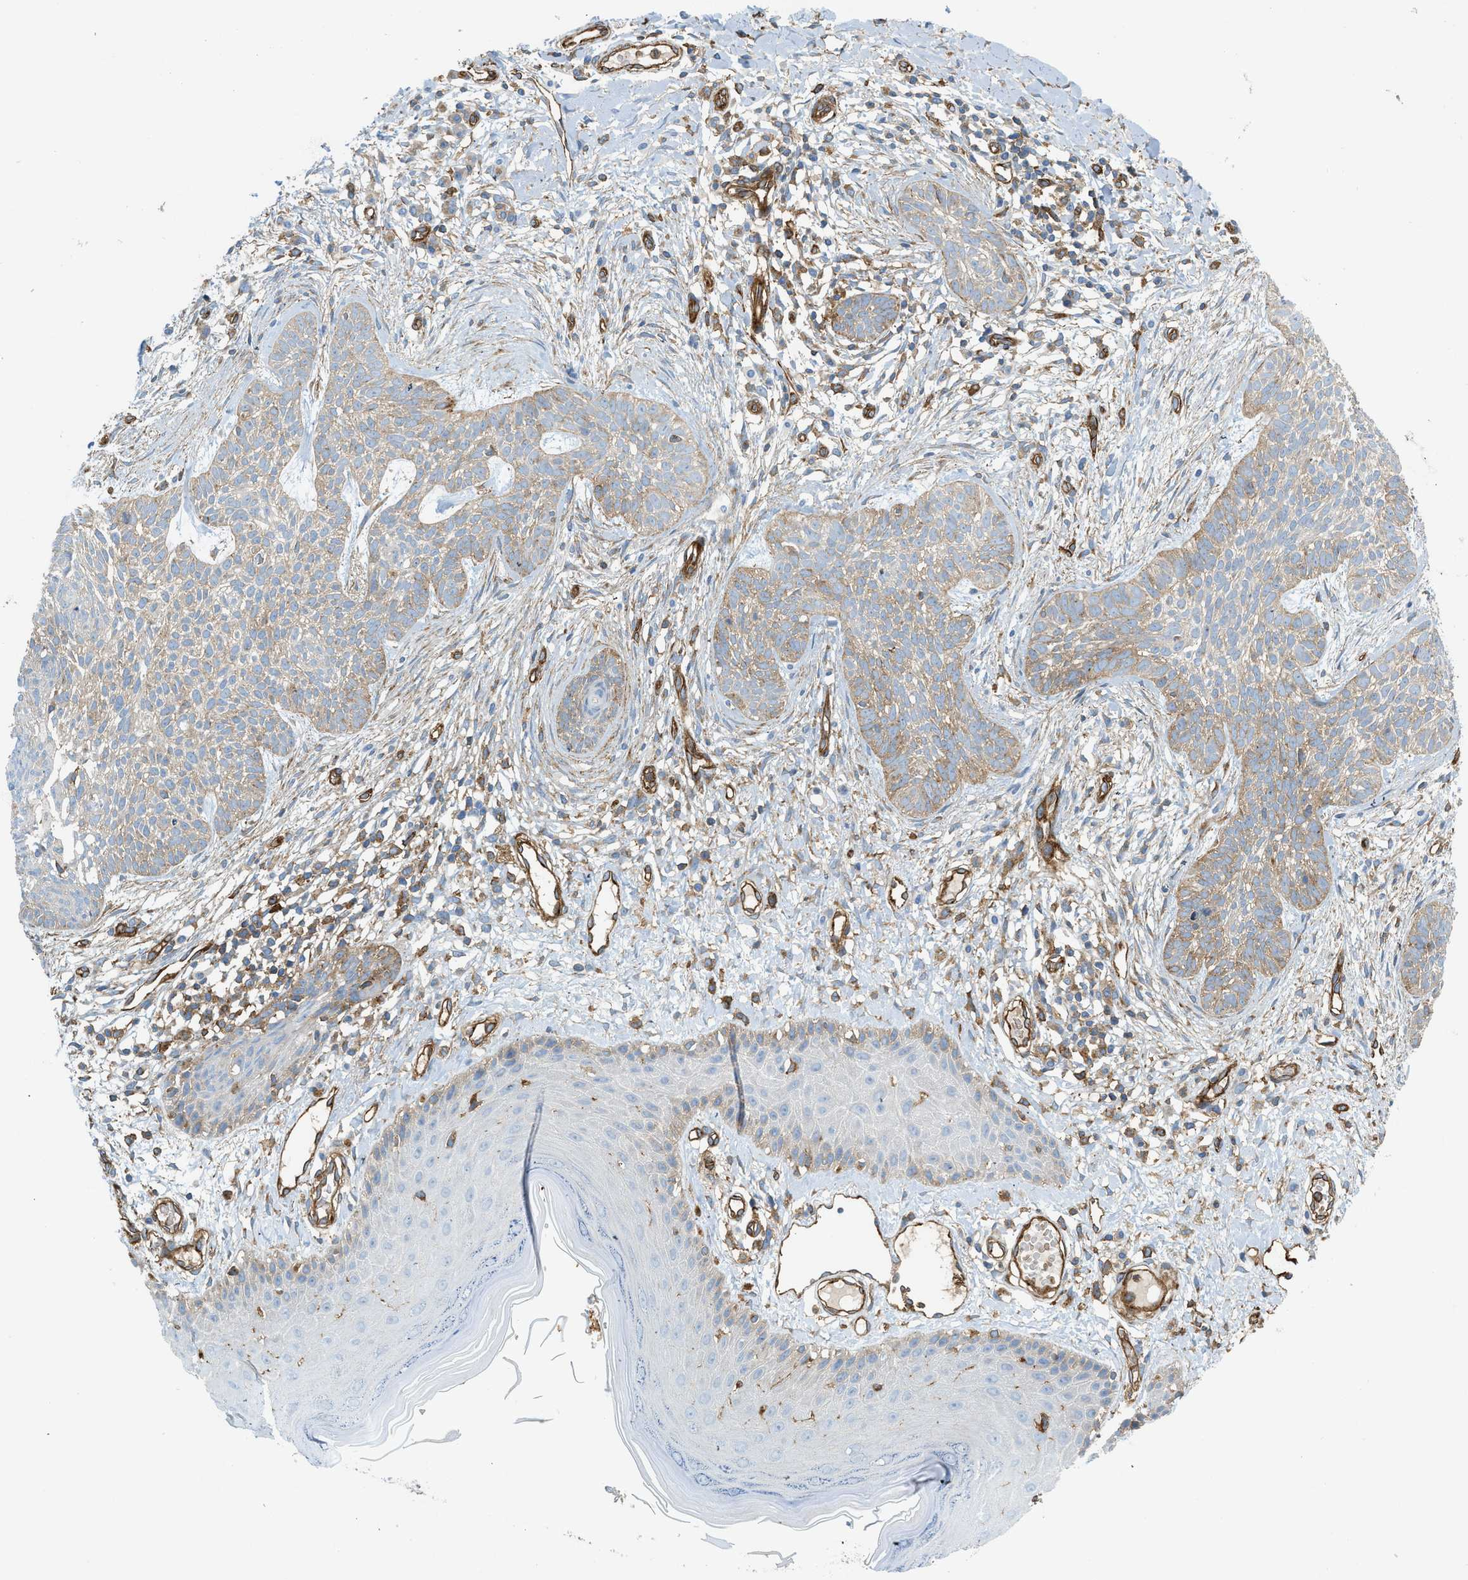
{"staining": {"intensity": "weak", "quantity": "25%-75%", "location": "cytoplasmic/membranous"}, "tissue": "skin cancer", "cell_type": "Tumor cells", "image_type": "cancer", "snomed": [{"axis": "morphology", "description": "Basal cell carcinoma"}, {"axis": "topography", "description": "Skin"}], "caption": "Tumor cells reveal low levels of weak cytoplasmic/membranous positivity in approximately 25%-75% of cells in skin cancer (basal cell carcinoma).", "gene": "HIP1", "patient": {"sex": "female", "age": 59}}